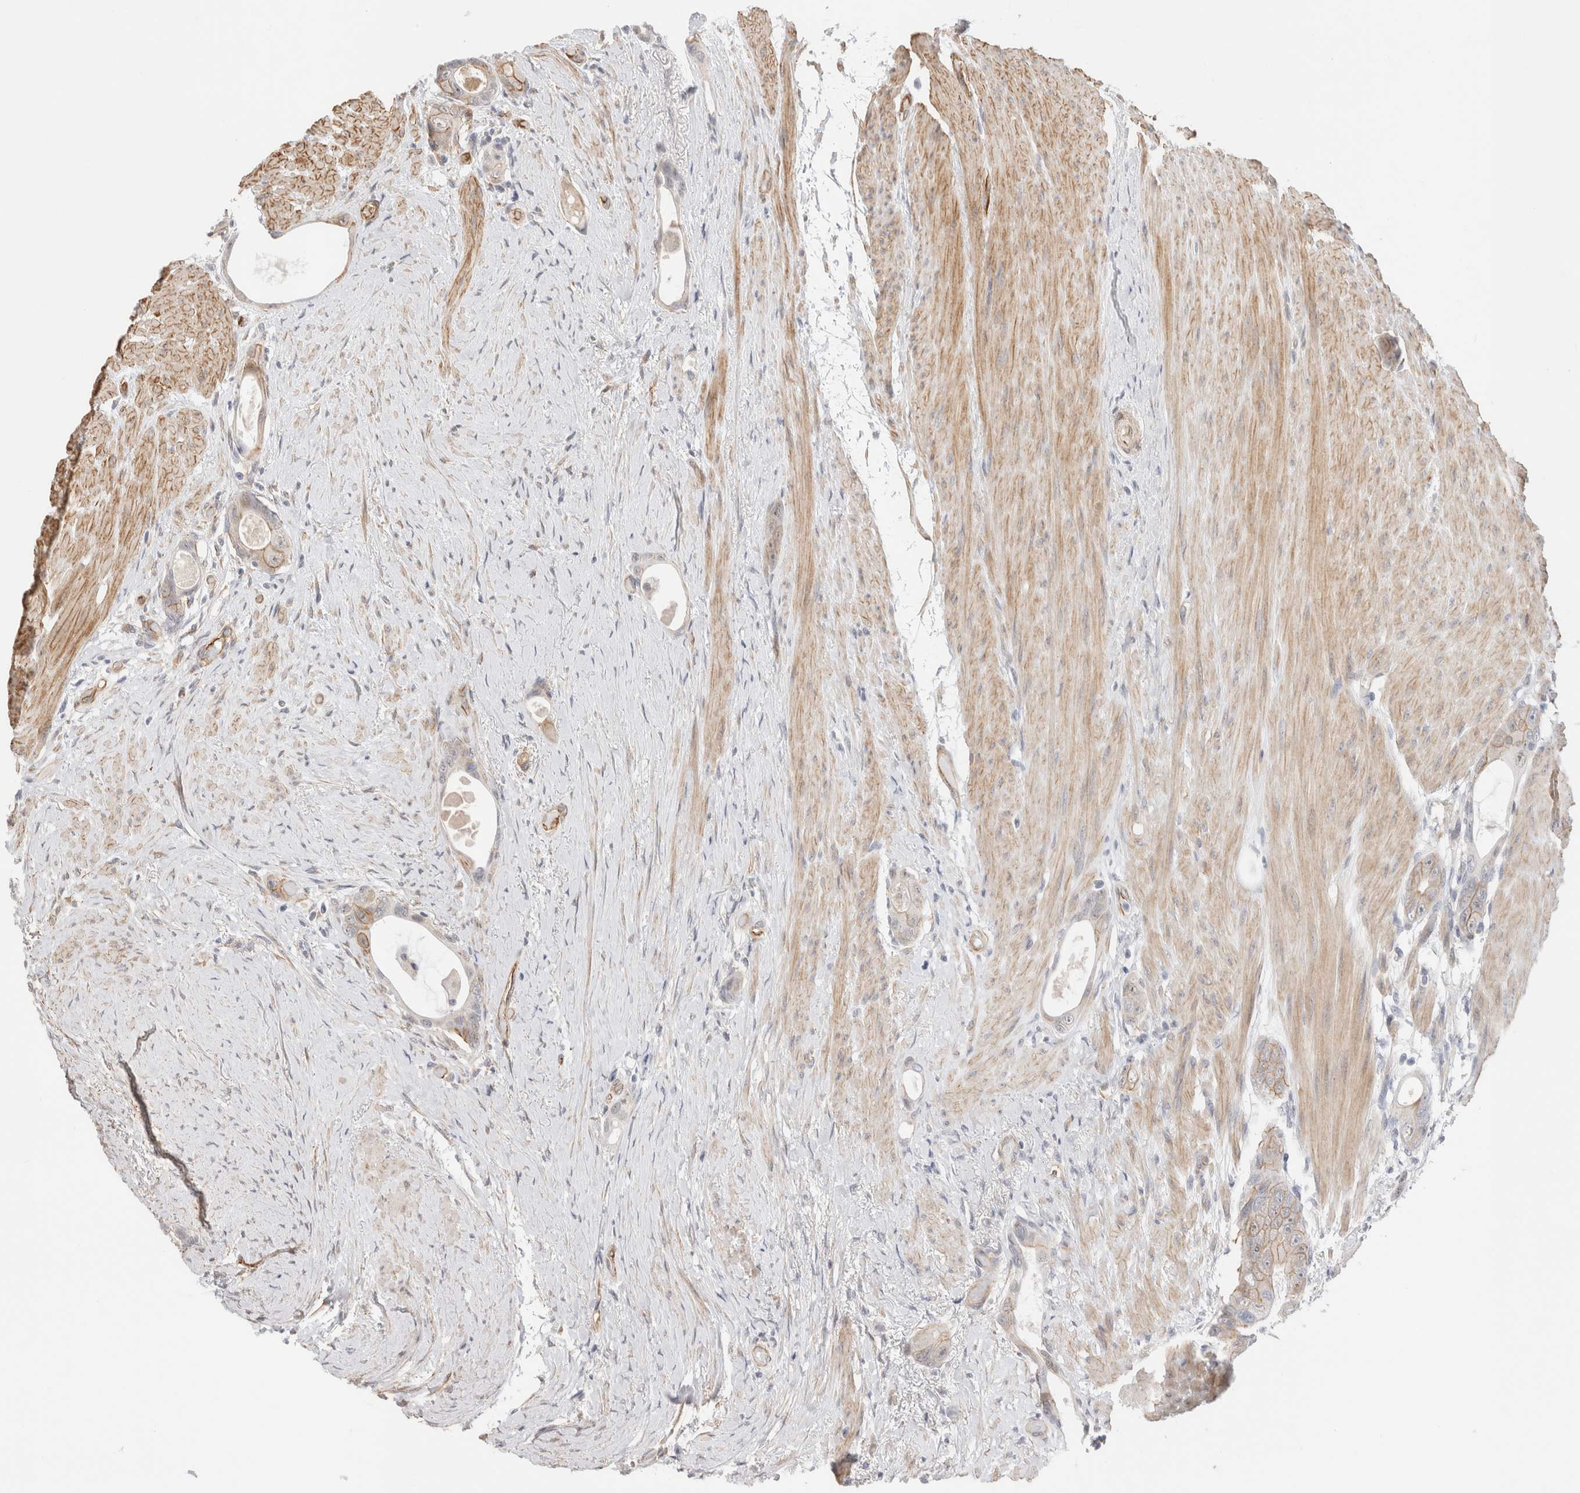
{"staining": {"intensity": "weak", "quantity": "25%-75%", "location": "cytoplasmic/membranous"}, "tissue": "colorectal cancer", "cell_type": "Tumor cells", "image_type": "cancer", "snomed": [{"axis": "morphology", "description": "Adenocarcinoma, NOS"}, {"axis": "topography", "description": "Rectum"}], "caption": "Human colorectal cancer (adenocarcinoma) stained for a protein (brown) reveals weak cytoplasmic/membranous positive expression in about 25%-75% of tumor cells.", "gene": "CAAP1", "patient": {"sex": "male", "age": 51}}